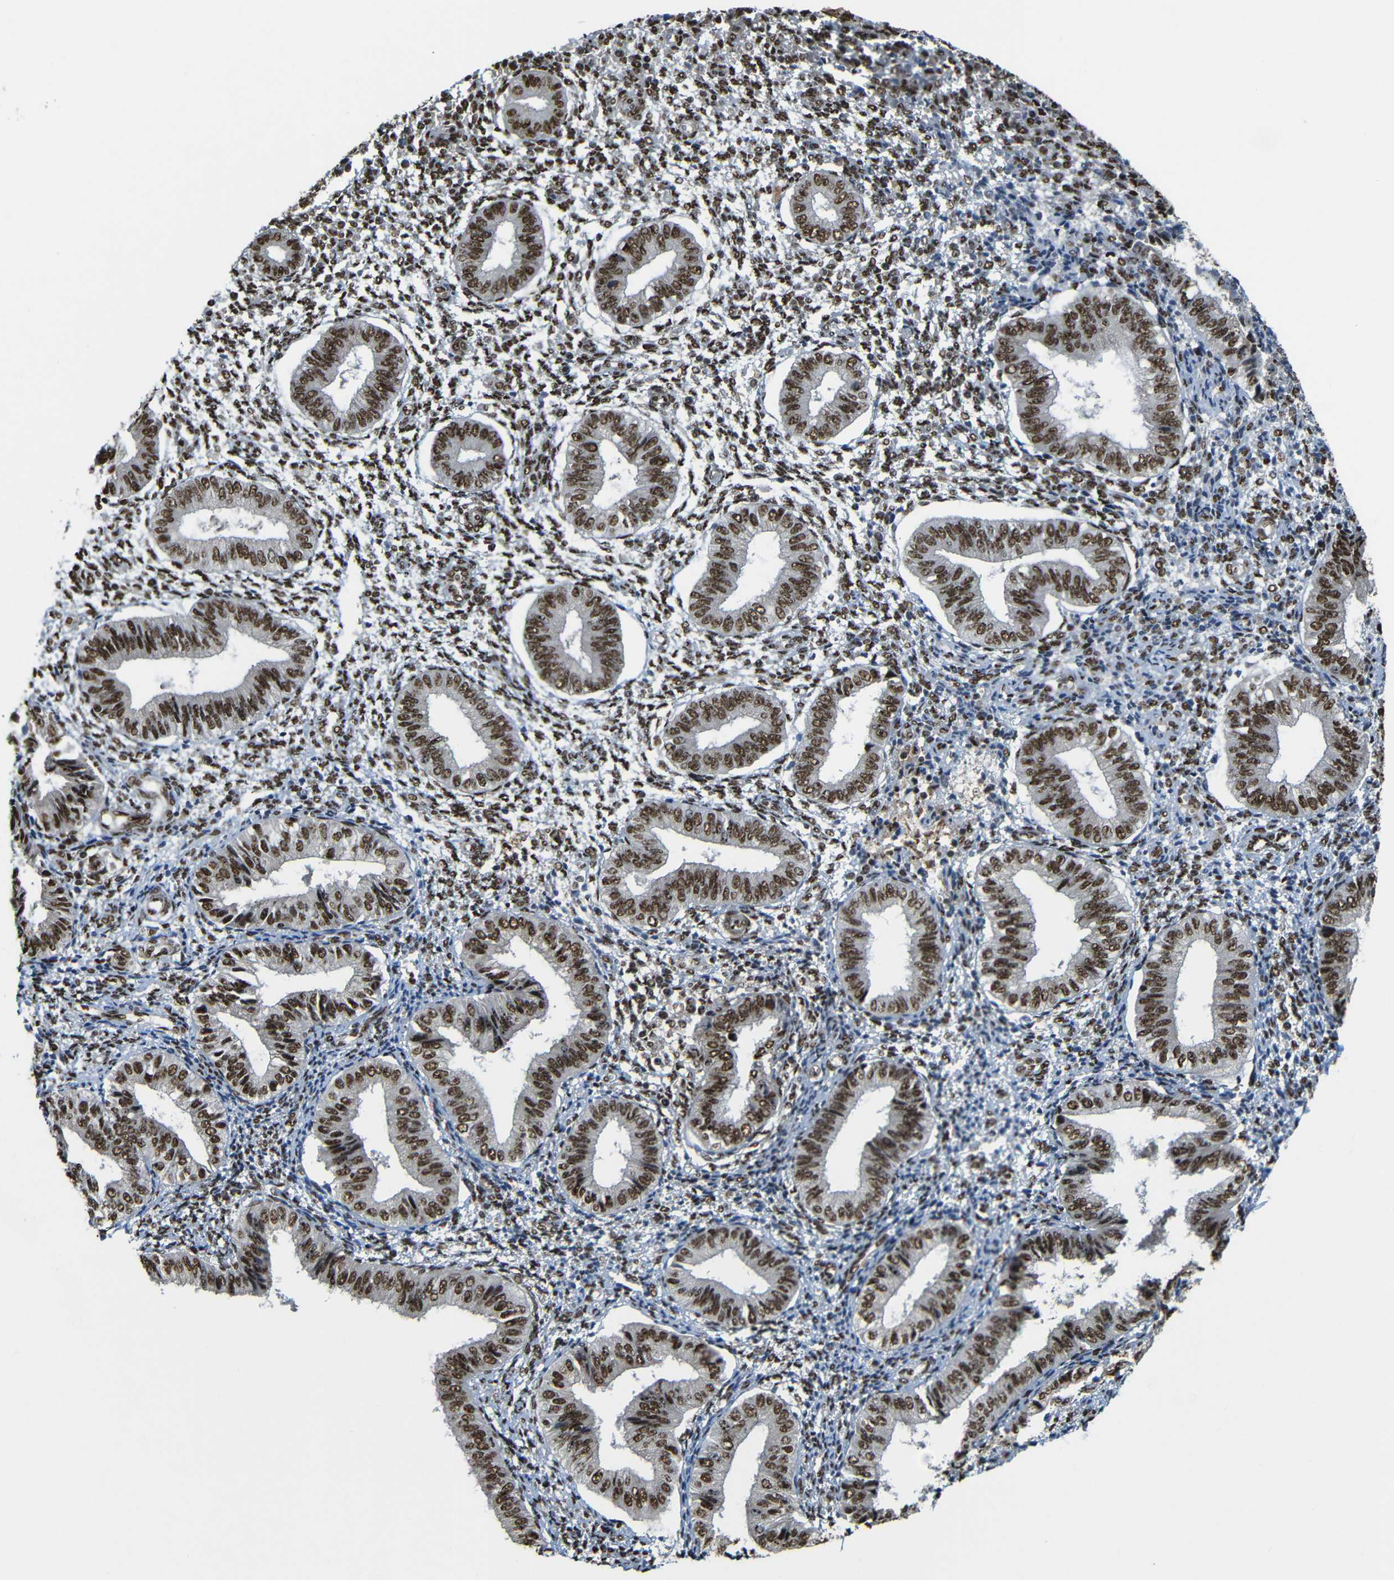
{"staining": {"intensity": "moderate", "quantity": "25%-75%", "location": "nuclear"}, "tissue": "endometrium", "cell_type": "Cells in endometrial stroma", "image_type": "normal", "snomed": [{"axis": "morphology", "description": "Normal tissue, NOS"}, {"axis": "topography", "description": "Endometrium"}], "caption": "Immunohistochemical staining of unremarkable endometrium exhibits medium levels of moderate nuclear positivity in about 25%-75% of cells in endometrial stroma.", "gene": "TCF7L2", "patient": {"sex": "female", "age": 50}}